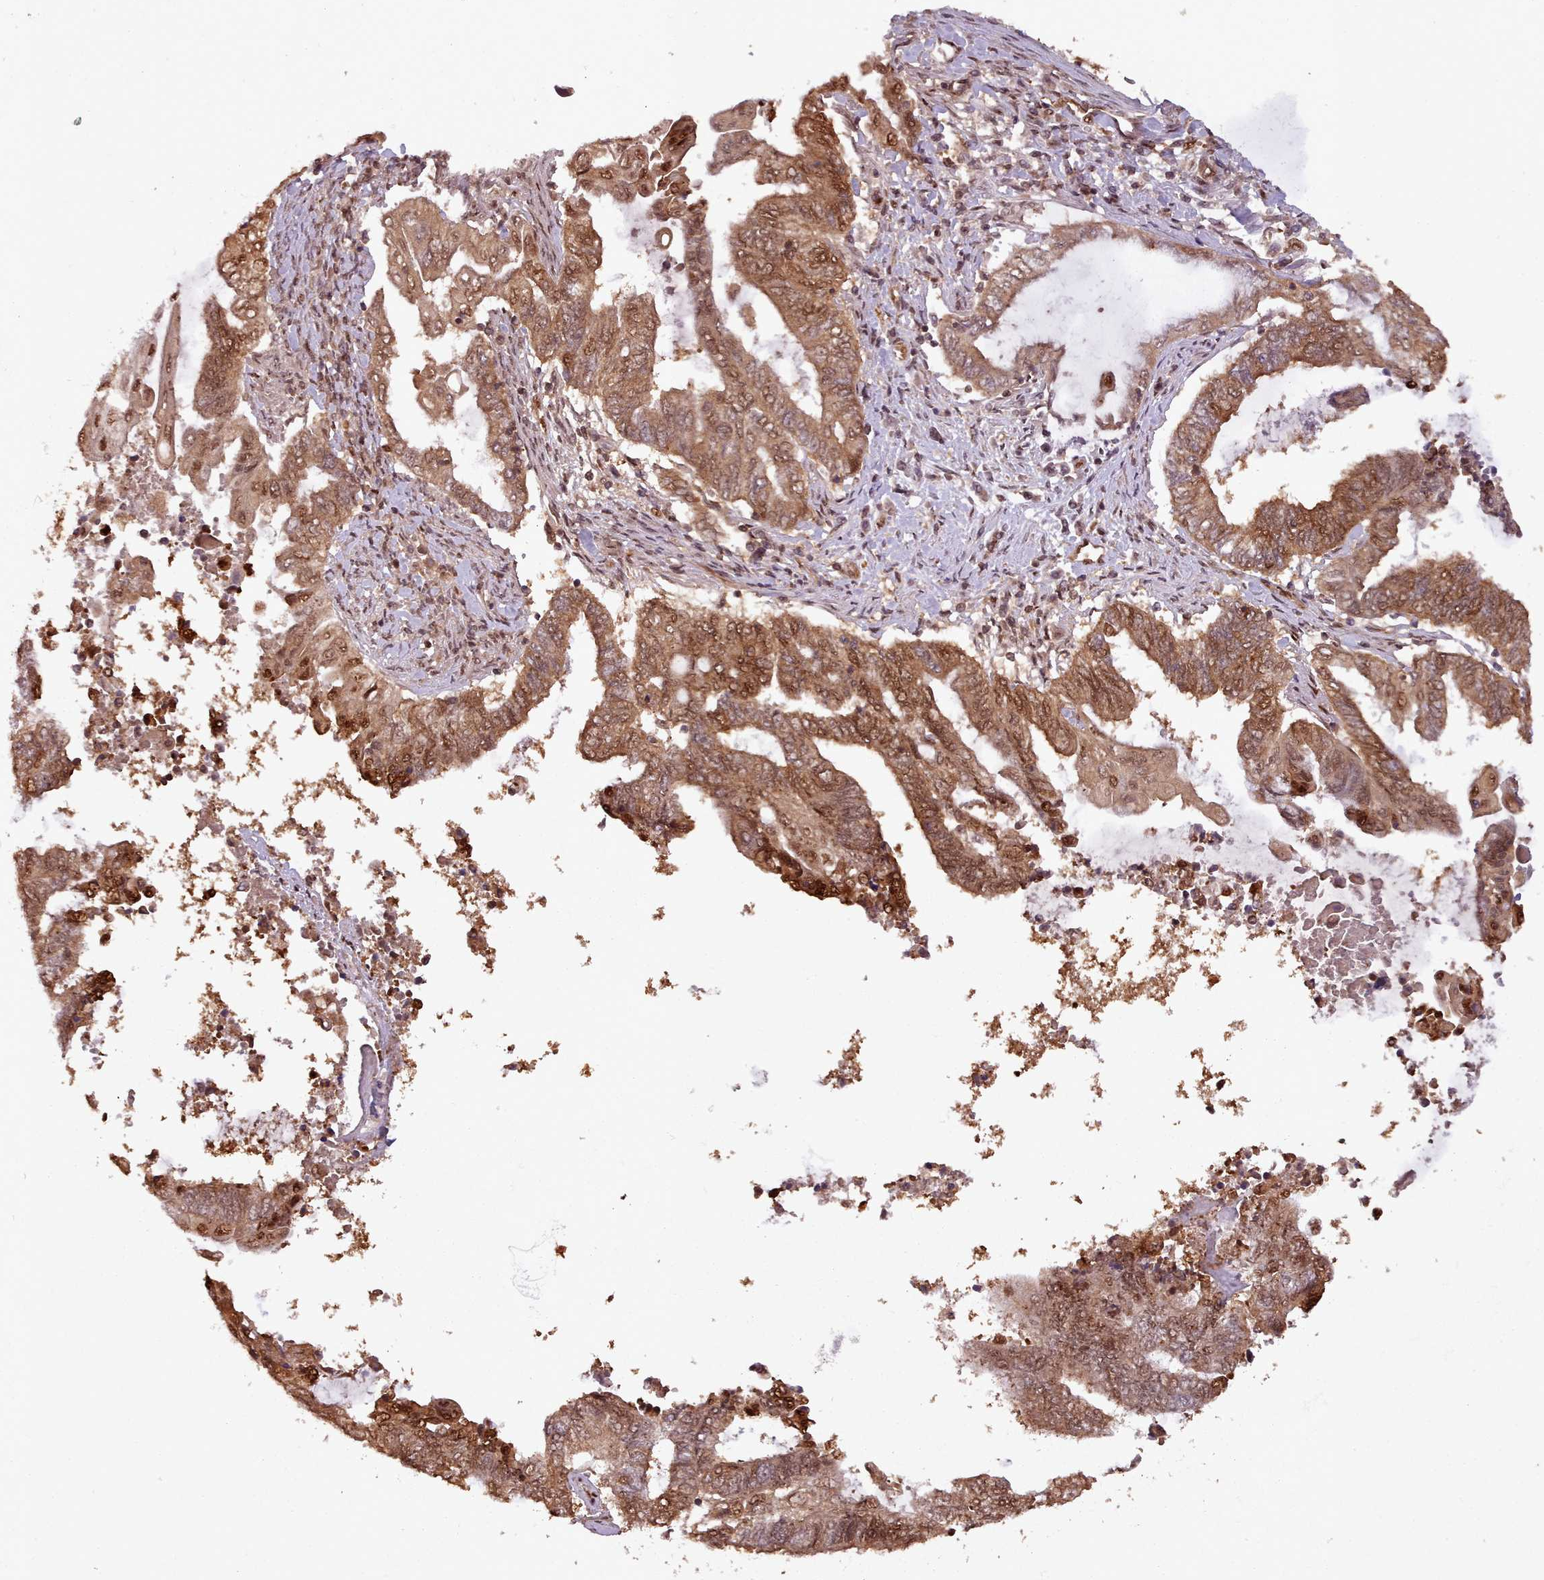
{"staining": {"intensity": "moderate", "quantity": ">75%", "location": "cytoplasmic/membranous,nuclear"}, "tissue": "endometrial cancer", "cell_type": "Tumor cells", "image_type": "cancer", "snomed": [{"axis": "morphology", "description": "Adenocarcinoma, NOS"}, {"axis": "topography", "description": "Uterus"}, {"axis": "topography", "description": "Endometrium"}], "caption": "Tumor cells demonstrate moderate cytoplasmic/membranous and nuclear expression in about >75% of cells in endometrial cancer.", "gene": "RPS27A", "patient": {"sex": "female", "age": 70}}